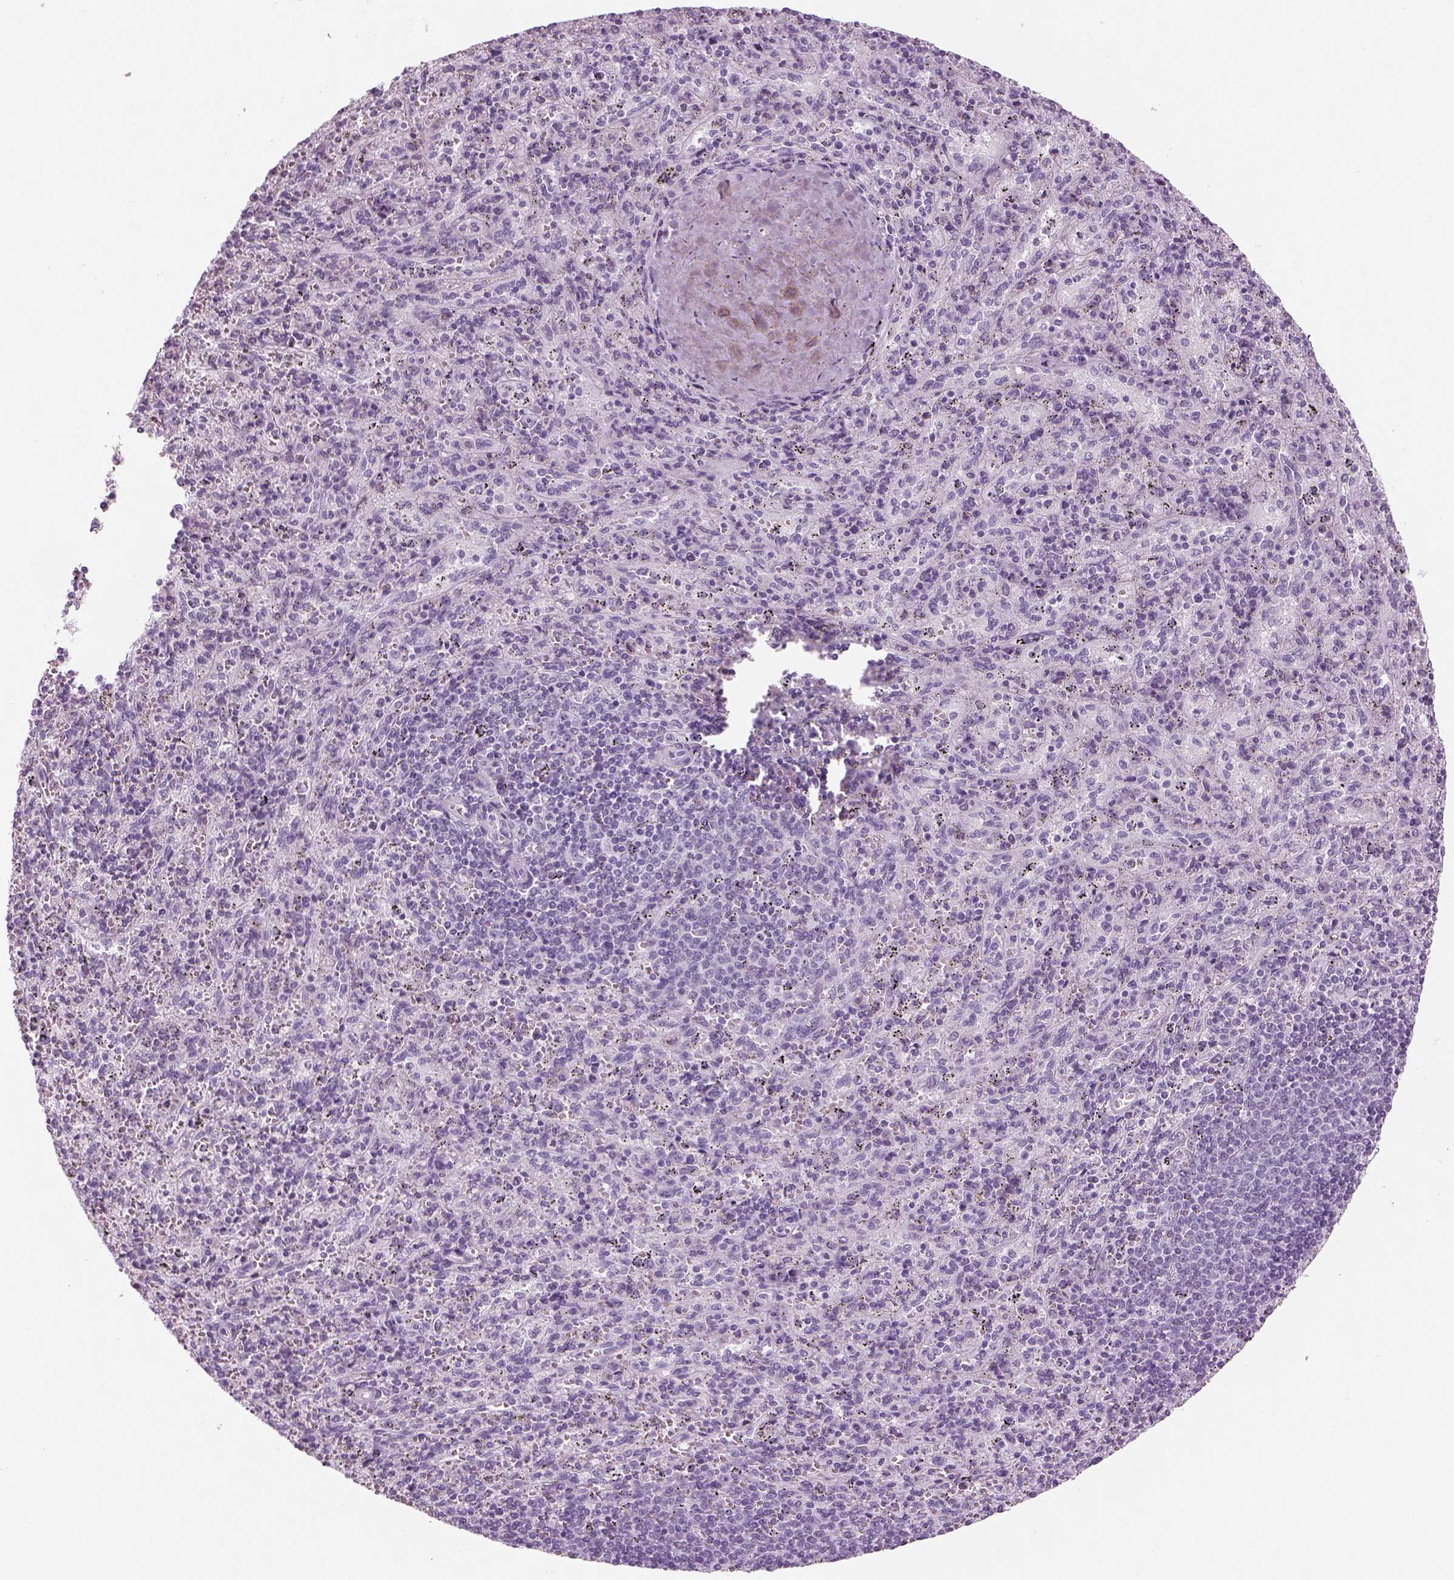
{"staining": {"intensity": "negative", "quantity": "none", "location": "none"}, "tissue": "spleen", "cell_type": "Cells in red pulp", "image_type": "normal", "snomed": [{"axis": "morphology", "description": "Normal tissue, NOS"}, {"axis": "topography", "description": "Spleen"}], "caption": "This is a histopathology image of IHC staining of benign spleen, which shows no positivity in cells in red pulp.", "gene": "SAG", "patient": {"sex": "male", "age": 57}}